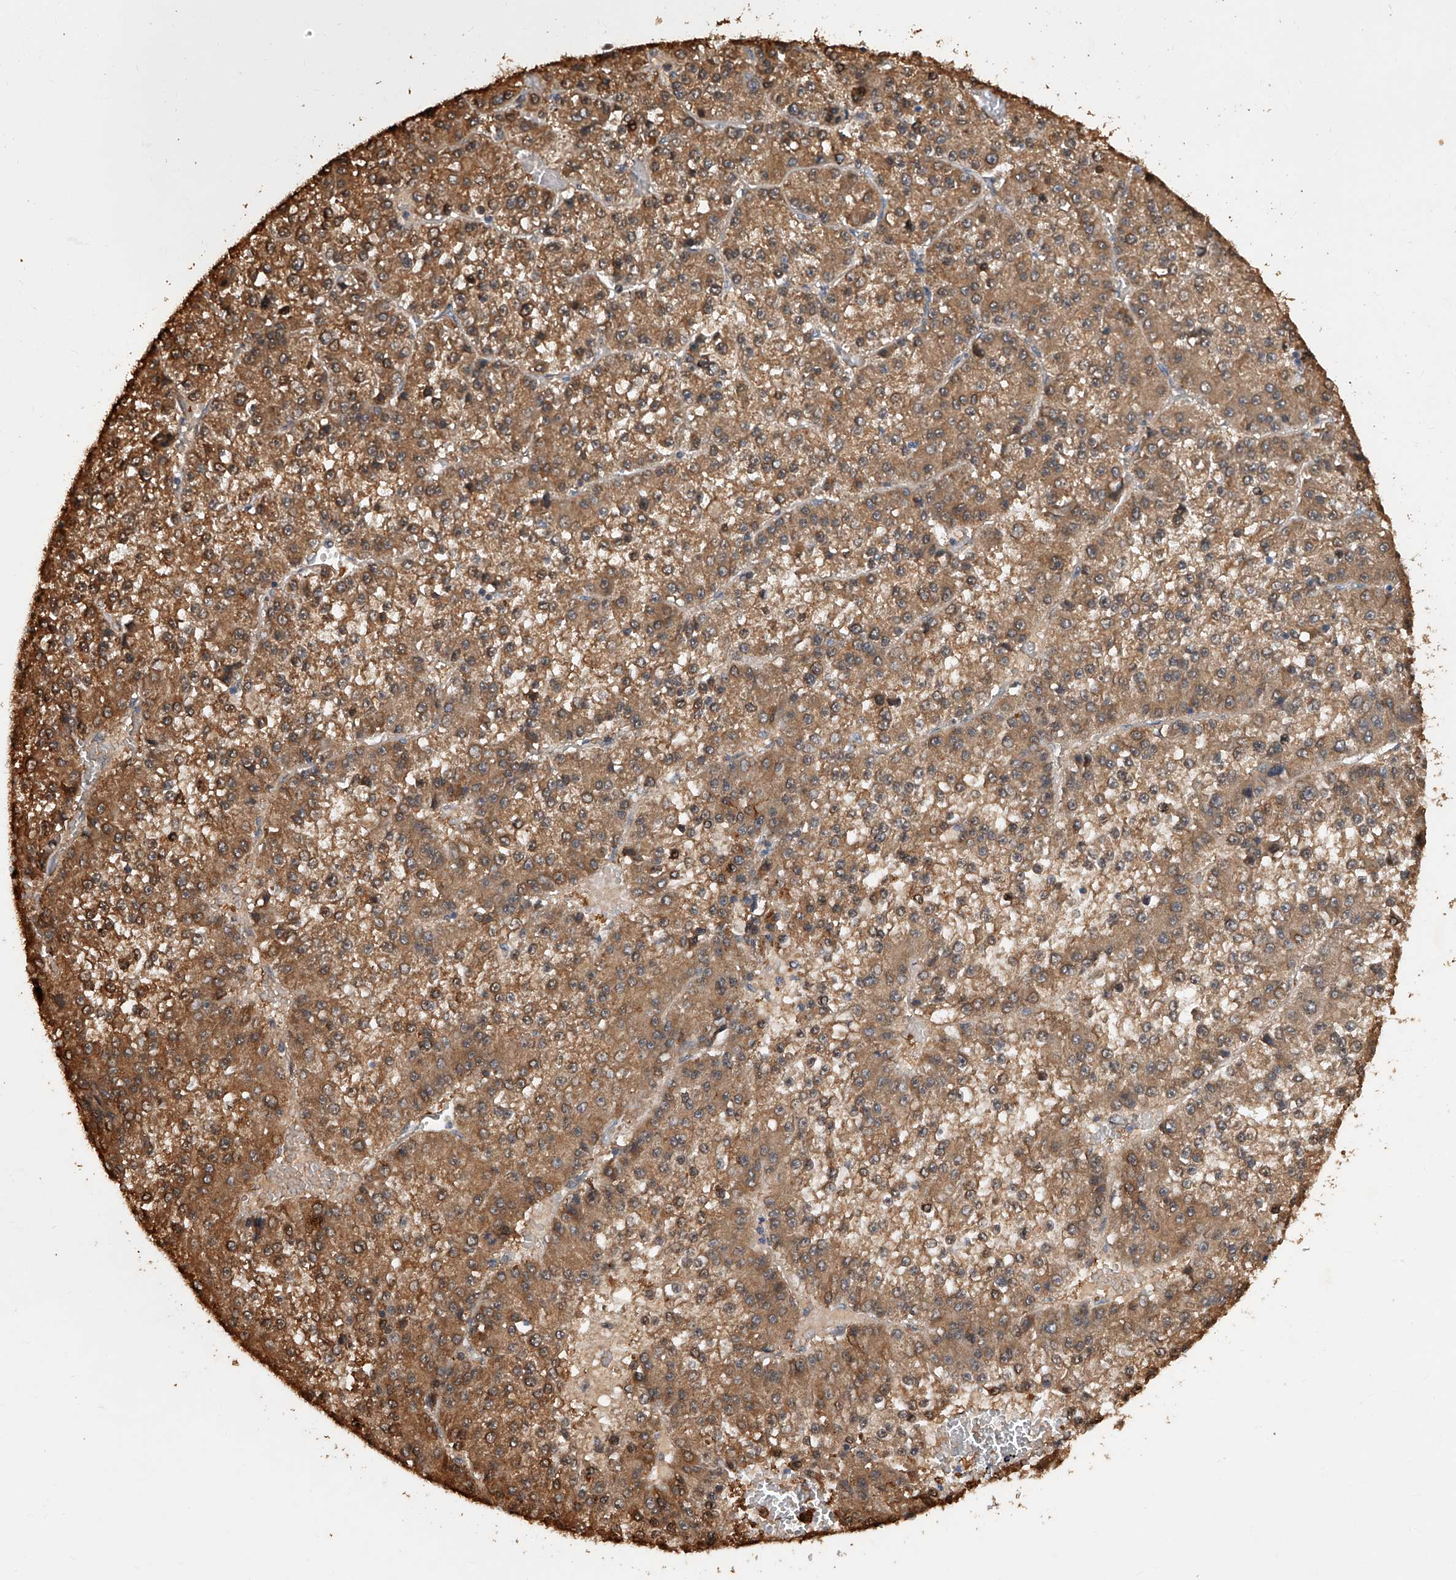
{"staining": {"intensity": "moderate", "quantity": ">75%", "location": "cytoplasmic/membranous"}, "tissue": "liver cancer", "cell_type": "Tumor cells", "image_type": "cancer", "snomed": [{"axis": "morphology", "description": "Carcinoma, Hepatocellular, NOS"}, {"axis": "topography", "description": "Liver"}], "caption": "Immunohistochemical staining of liver hepatocellular carcinoma reveals medium levels of moderate cytoplasmic/membranous protein expression in approximately >75% of tumor cells.", "gene": "GMDS", "patient": {"sex": "female", "age": 73}}